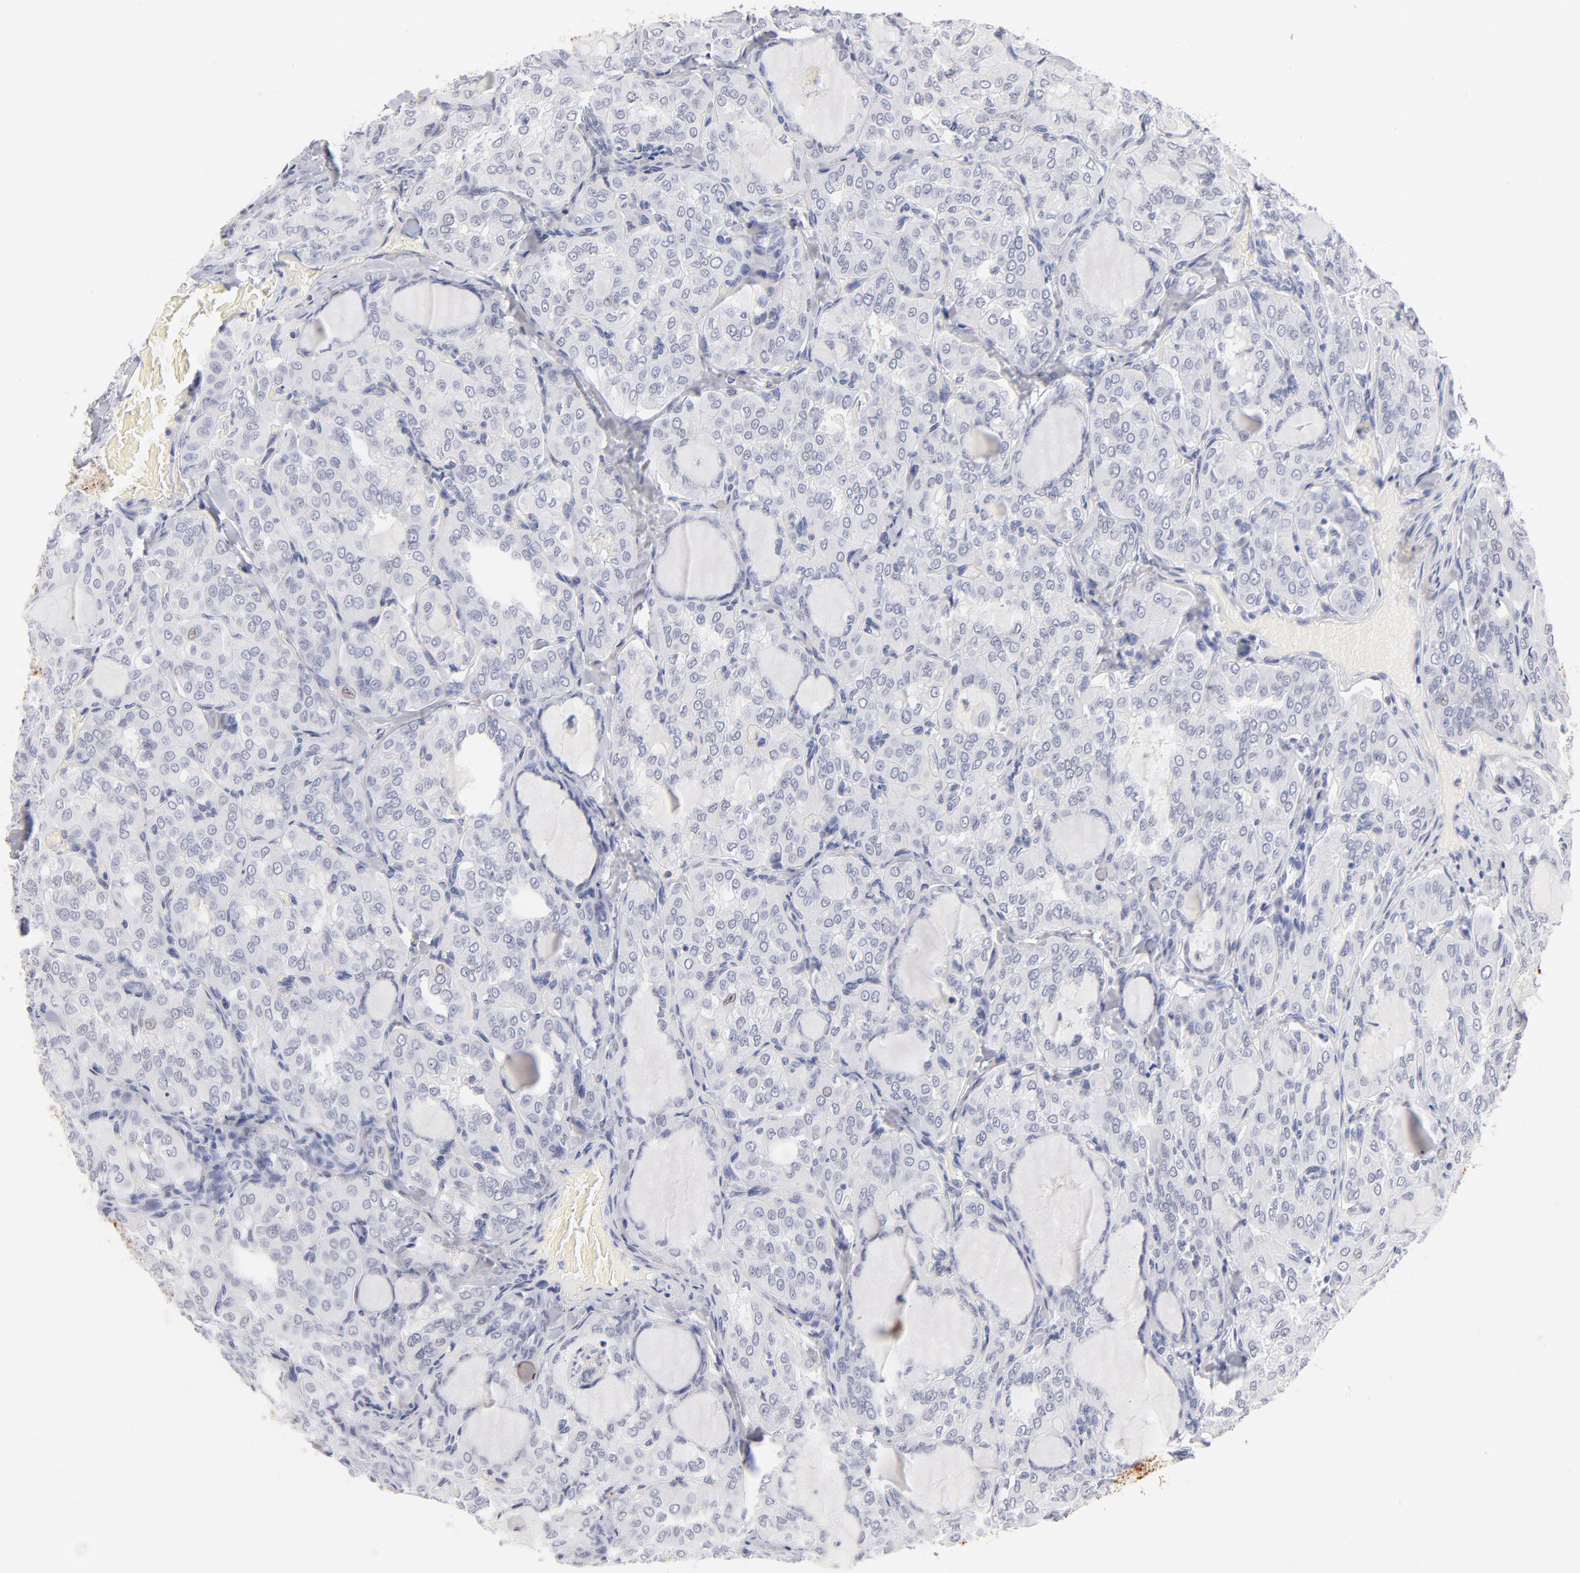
{"staining": {"intensity": "negative", "quantity": "none", "location": "none"}, "tissue": "thyroid cancer", "cell_type": "Tumor cells", "image_type": "cancer", "snomed": [{"axis": "morphology", "description": "Papillary adenocarcinoma, NOS"}, {"axis": "topography", "description": "Thyroid gland"}], "caption": "Immunohistochemistry image of thyroid cancer (papillary adenocarcinoma) stained for a protein (brown), which displays no staining in tumor cells.", "gene": "KHNYN", "patient": {"sex": "male", "age": 20}}